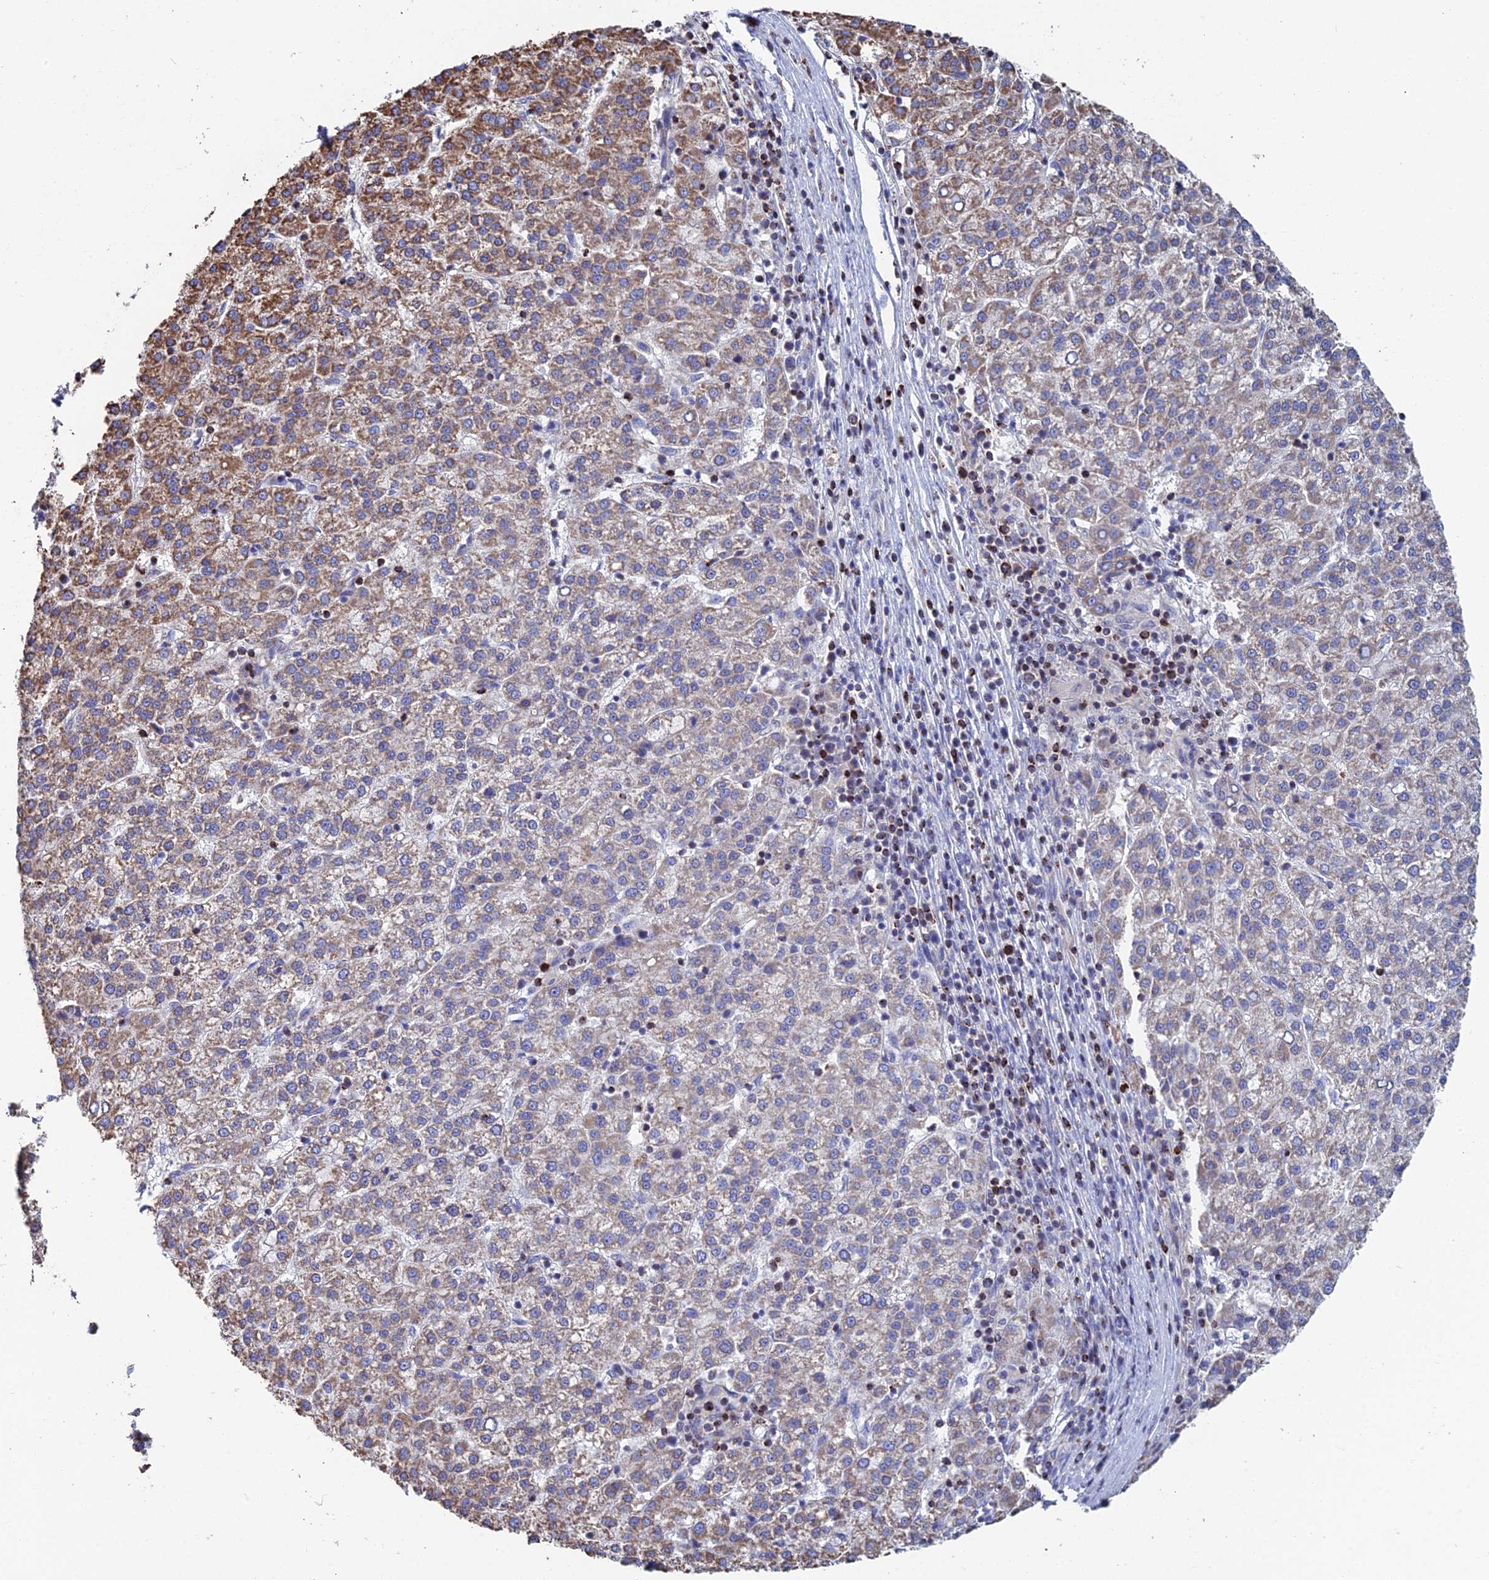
{"staining": {"intensity": "strong", "quantity": "25%-75%", "location": "cytoplasmic/membranous"}, "tissue": "liver cancer", "cell_type": "Tumor cells", "image_type": "cancer", "snomed": [{"axis": "morphology", "description": "Carcinoma, Hepatocellular, NOS"}, {"axis": "topography", "description": "Liver"}], "caption": "Immunohistochemical staining of liver cancer reveals strong cytoplasmic/membranous protein staining in about 25%-75% of tumor cells.", "gene": "SPOCK2", "patient": {"sex": "female", "age": 58}}